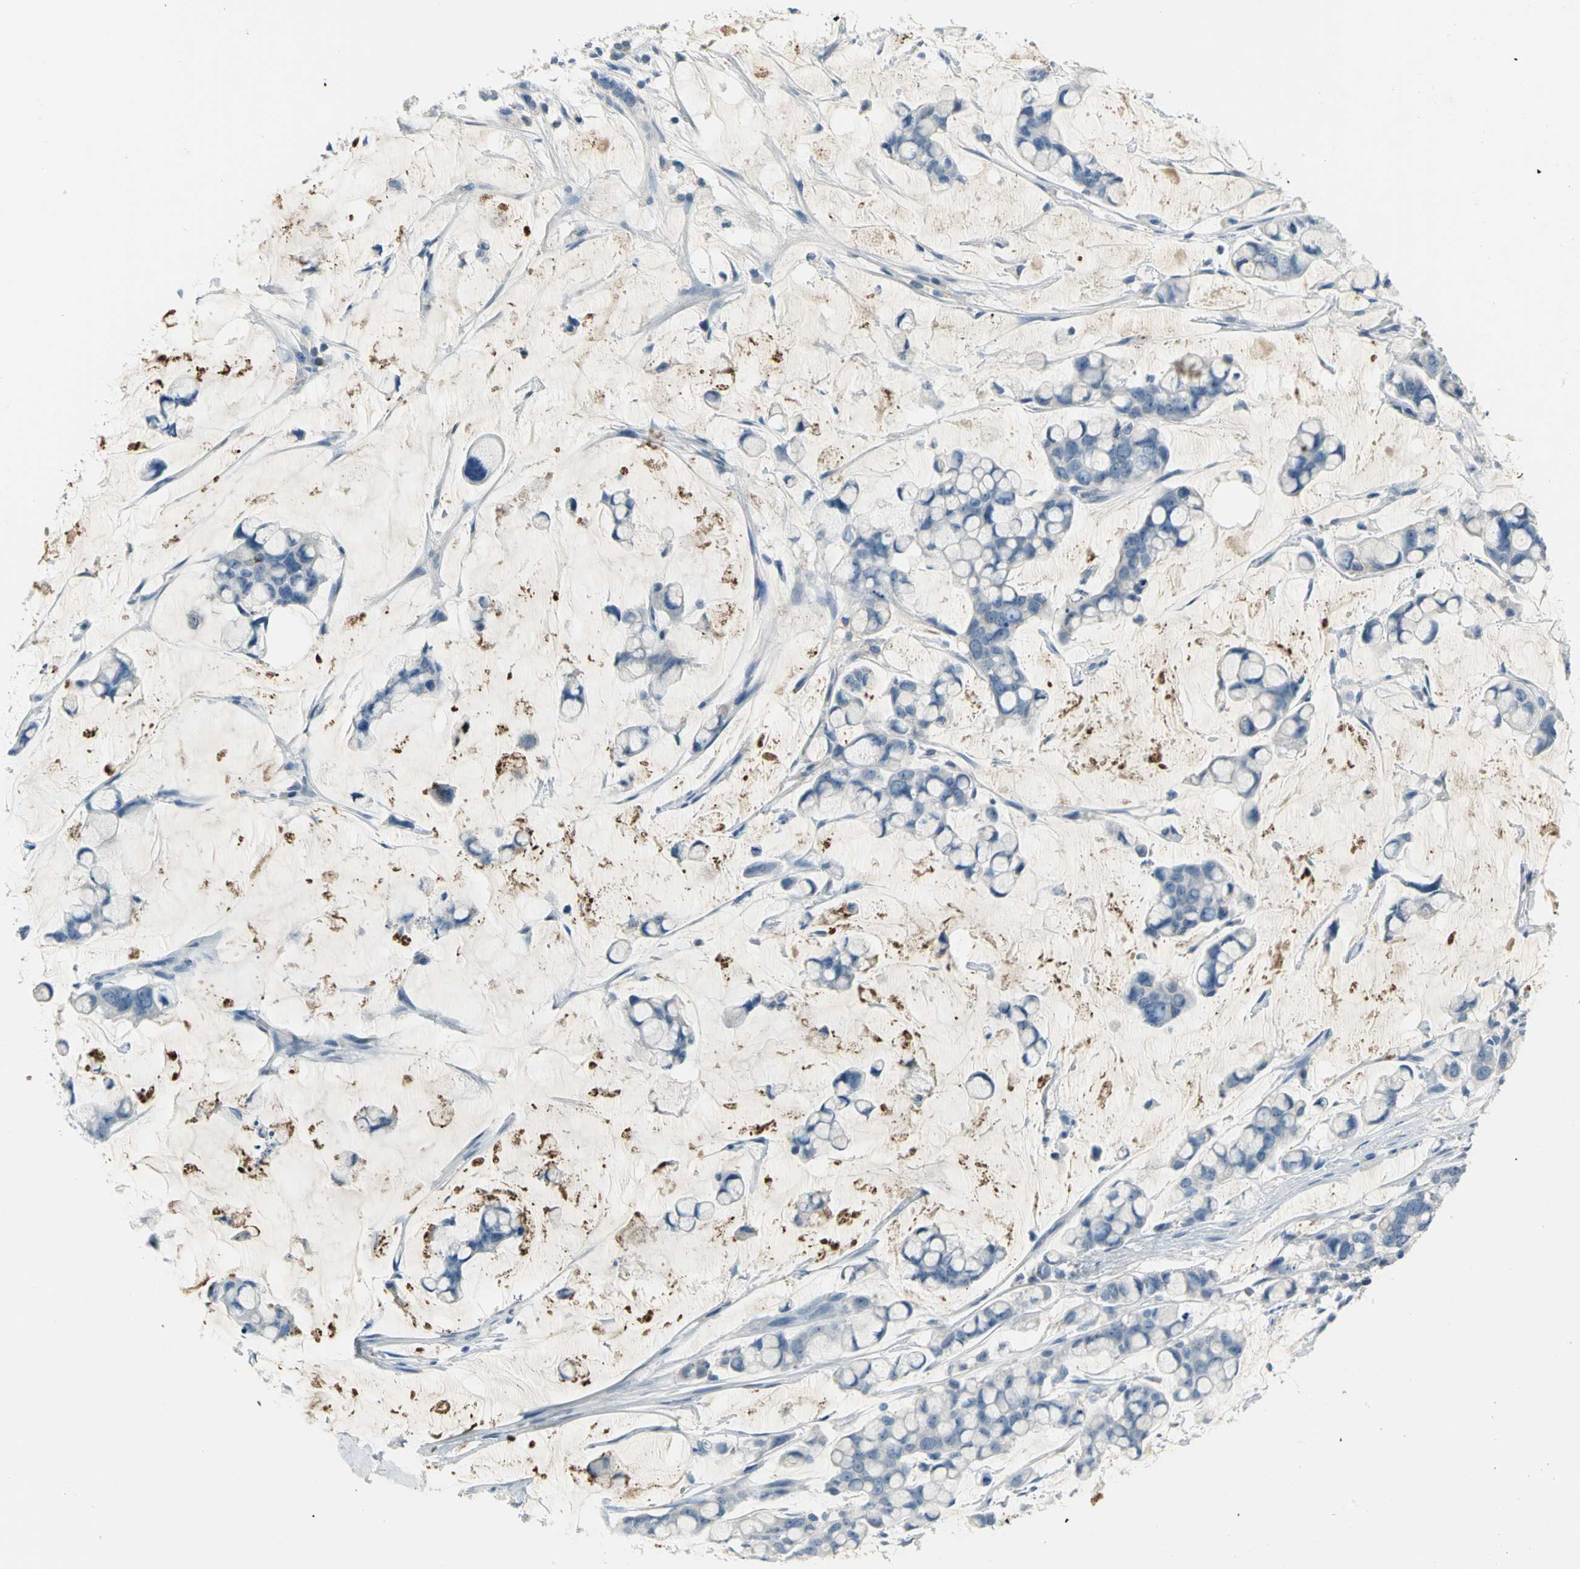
{"staining": {"intensity": "negative", "quantity": "none", "location": "none"}, "tissue": "stomach cancer", "cell_type": "Tumor cells", "image_type": "cancer", "snomed": [{"axis": "morphology", "description": "Adenocarcinoma, NOS"}, {"axis": "topography", "description": "Stomach, lower"}], "caption": "Stomach cancer (adenocarcinoma) was stained to show a protein in brown. There is no significant staining in tumor cells.", "gene": "ZIC1", "patient": {"sex": "male", "age": 84}}